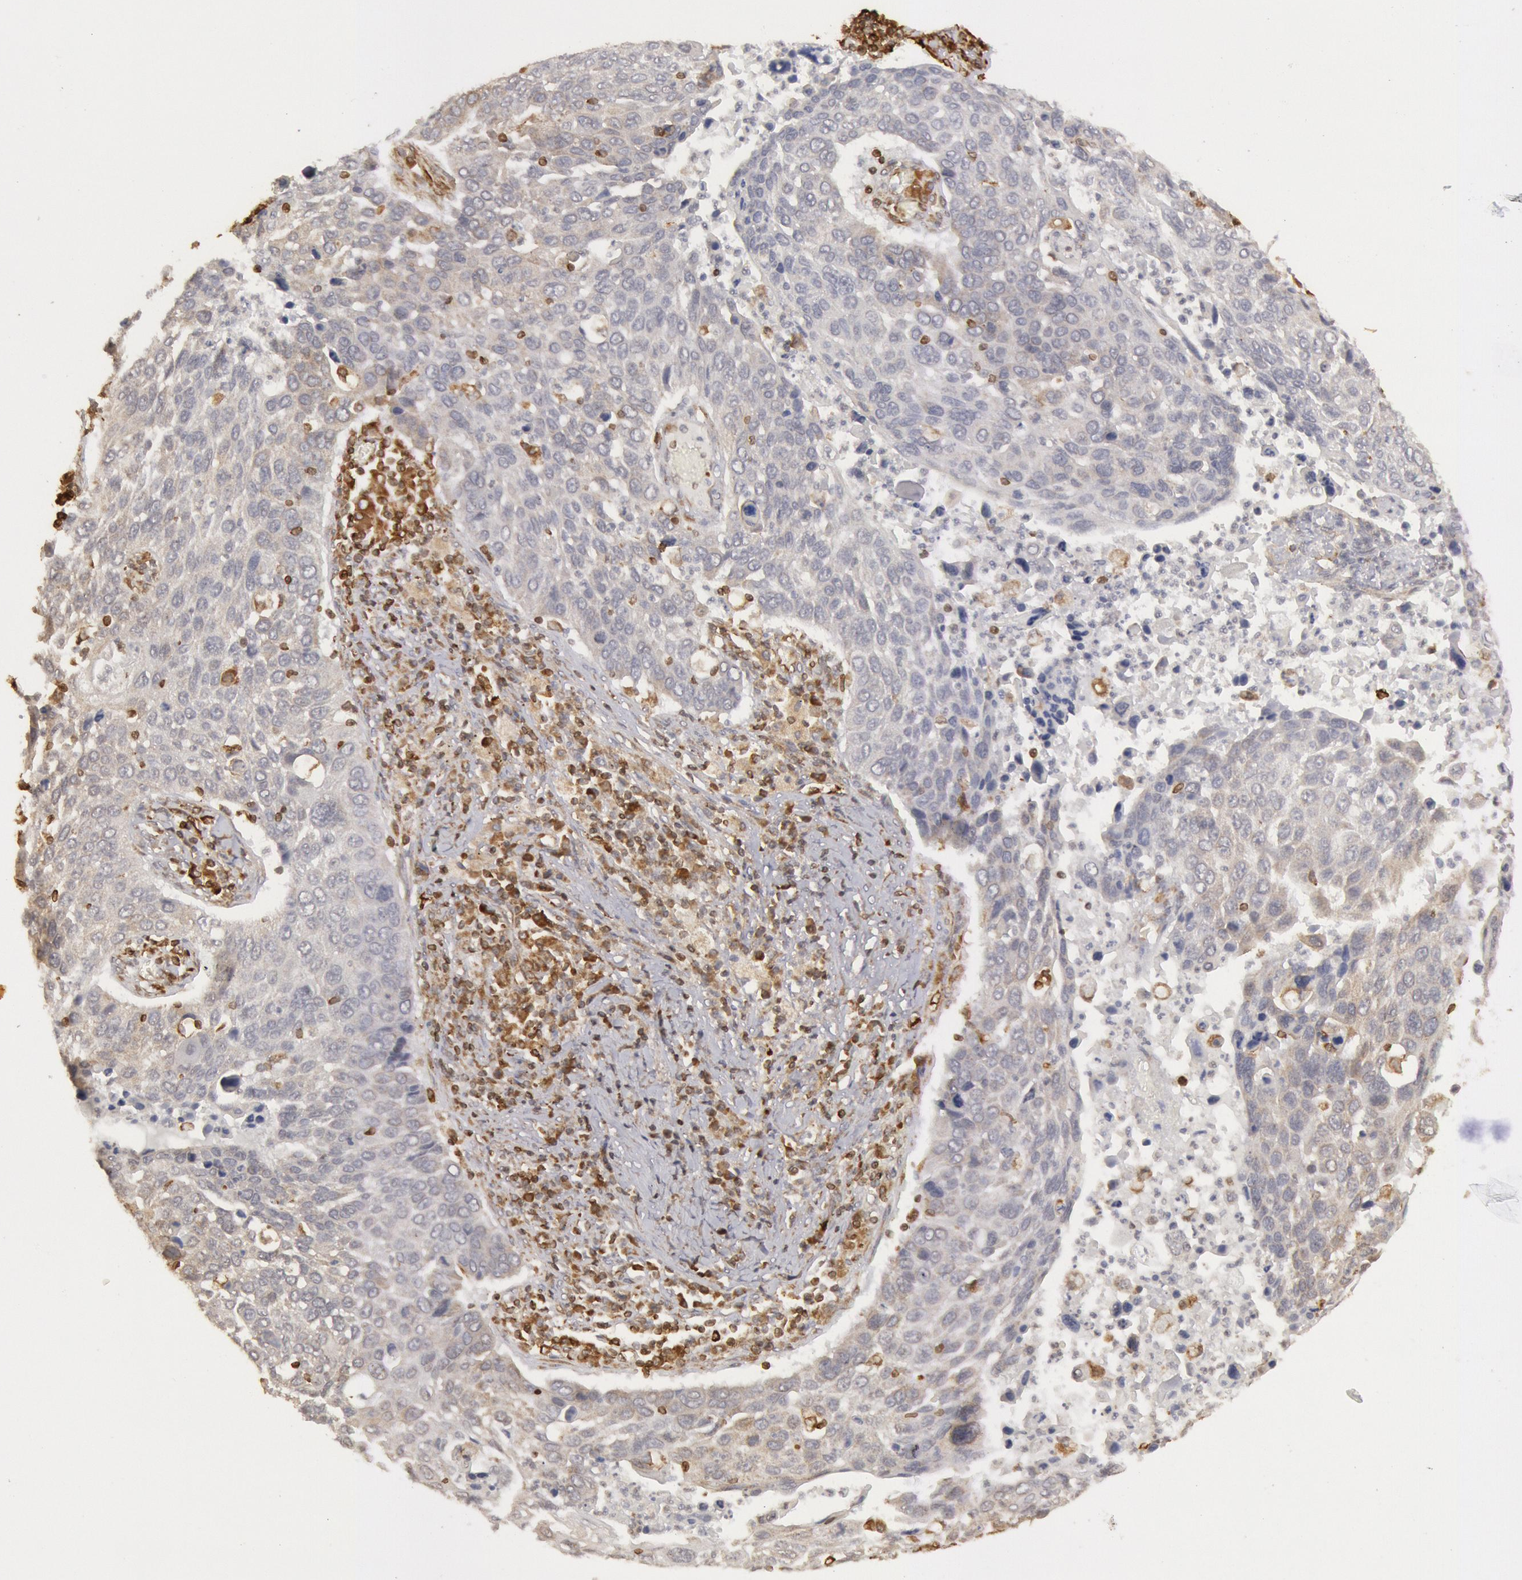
{"staining": {"intensity": "negative", "quantity": "none", "location": "none"}, "tissue": "lung cancer", "cell_type": "Tumor cells", "image_type": "cancer", "snomed": [{"axis": "morphology", "description": "Squamous cell carcinoma, NOS"}, {"axis": "topography", "description": "Lung"}], "caption": "DAB immunohistochemical staining of lung cancer reveals no significant positivity in tumor cells.", "gene": "TAP2", "patient": {"sex": "male", "age": 68}}